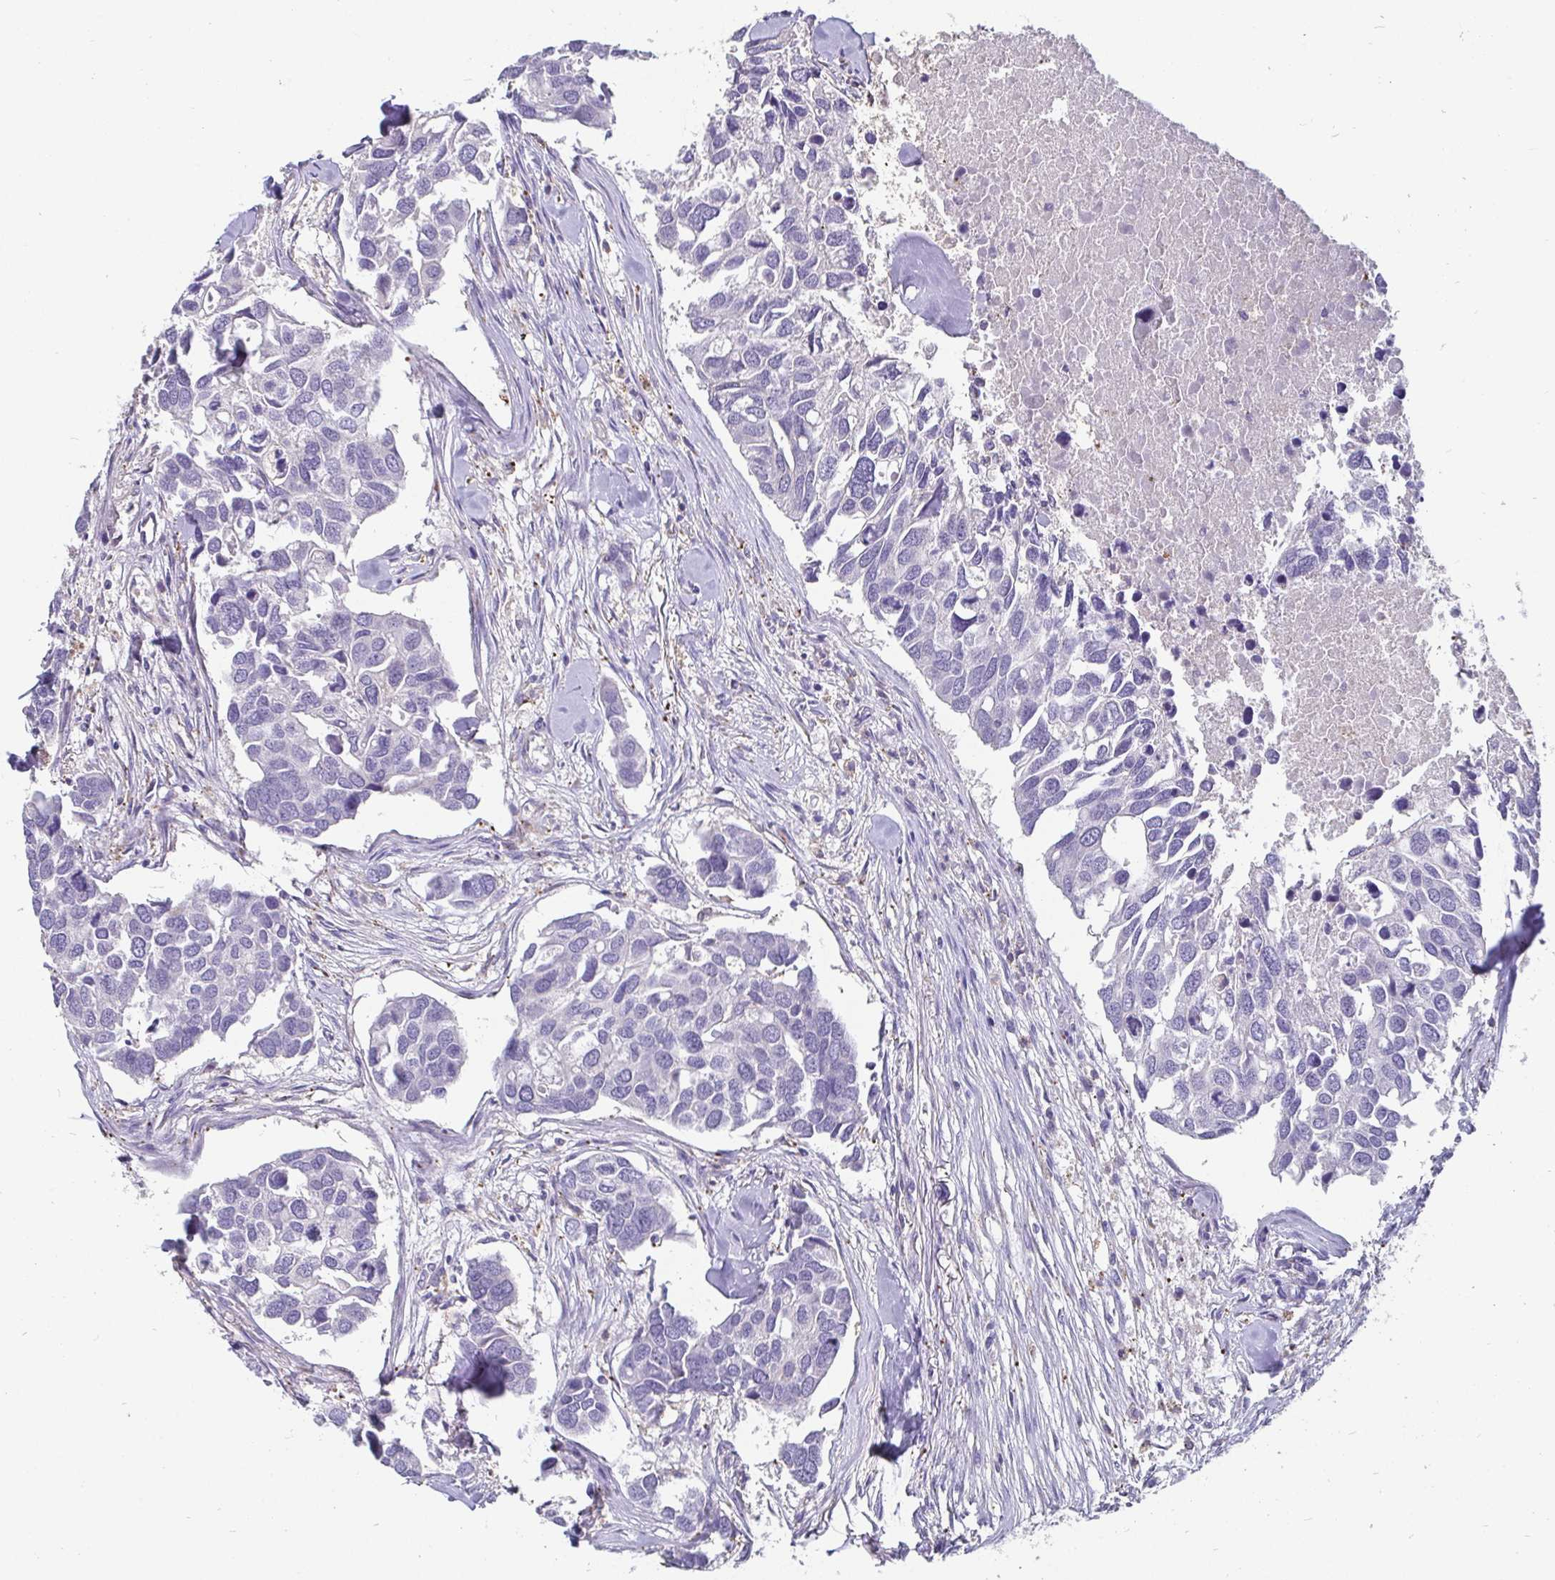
{"staining": {"intensity": "negative", "quantity": "none", "location": "none"}, "tissue": "breast cancer", "cell_type": "Tumor cells", "image_type": "cancer", "snomed": [{"axis": "morphology", "description": "Duct carcinoma"}, {"axis": "topography", "description": "Breast"}], "caption": "An image of invasive ductal carcinoma (breast) stained for a protein displays no brown staining in tumor cells. (DAB (3,3'-diaminobenzidine) immunohistochemistry (IHC) with hematoxylin counter stain).", "gene": "ADAMTS6", "patient": {"sex": "female", "age": 83}}